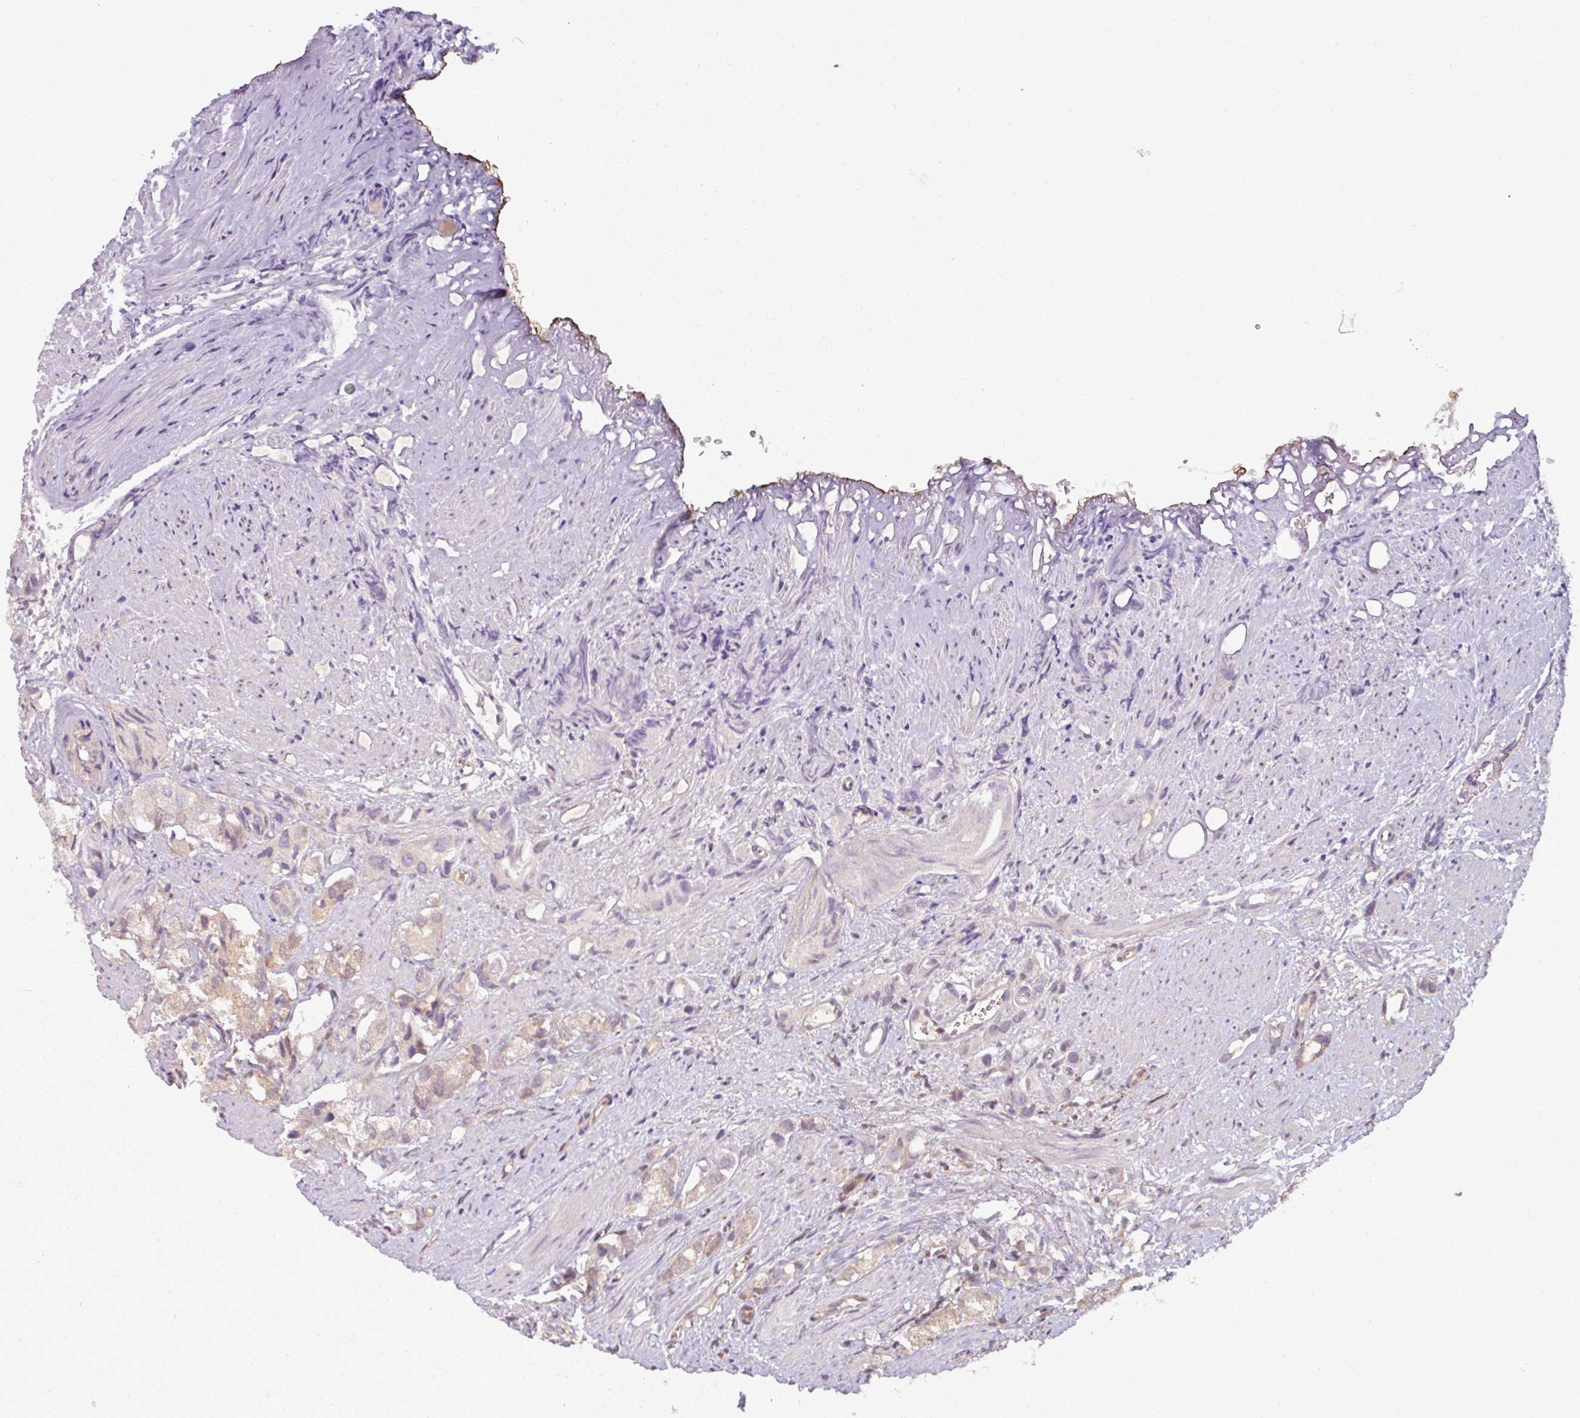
{"staining": {"intensity": "moderate", "quantity": "25%-75%", "location": "cytoplasmic/membranous"}, "tissue": "prostate cancer", "cell_type": "Tumor cells", "image_type": "cancer", "snomed": [{"axis": "morphology", "description": "Adenocarcinoma, High grade"}, {"axis": "topography", "description": "Prostate"}], "caption": "Protein staining by IHC demonstrates moderate cytoplasmic/membranous staining in about 25%-75% of tumor cells in prostate adenocarcinoma (high-grade).", "gene": "KCTD11", "patient": {"sex": "male", "age": 82}}